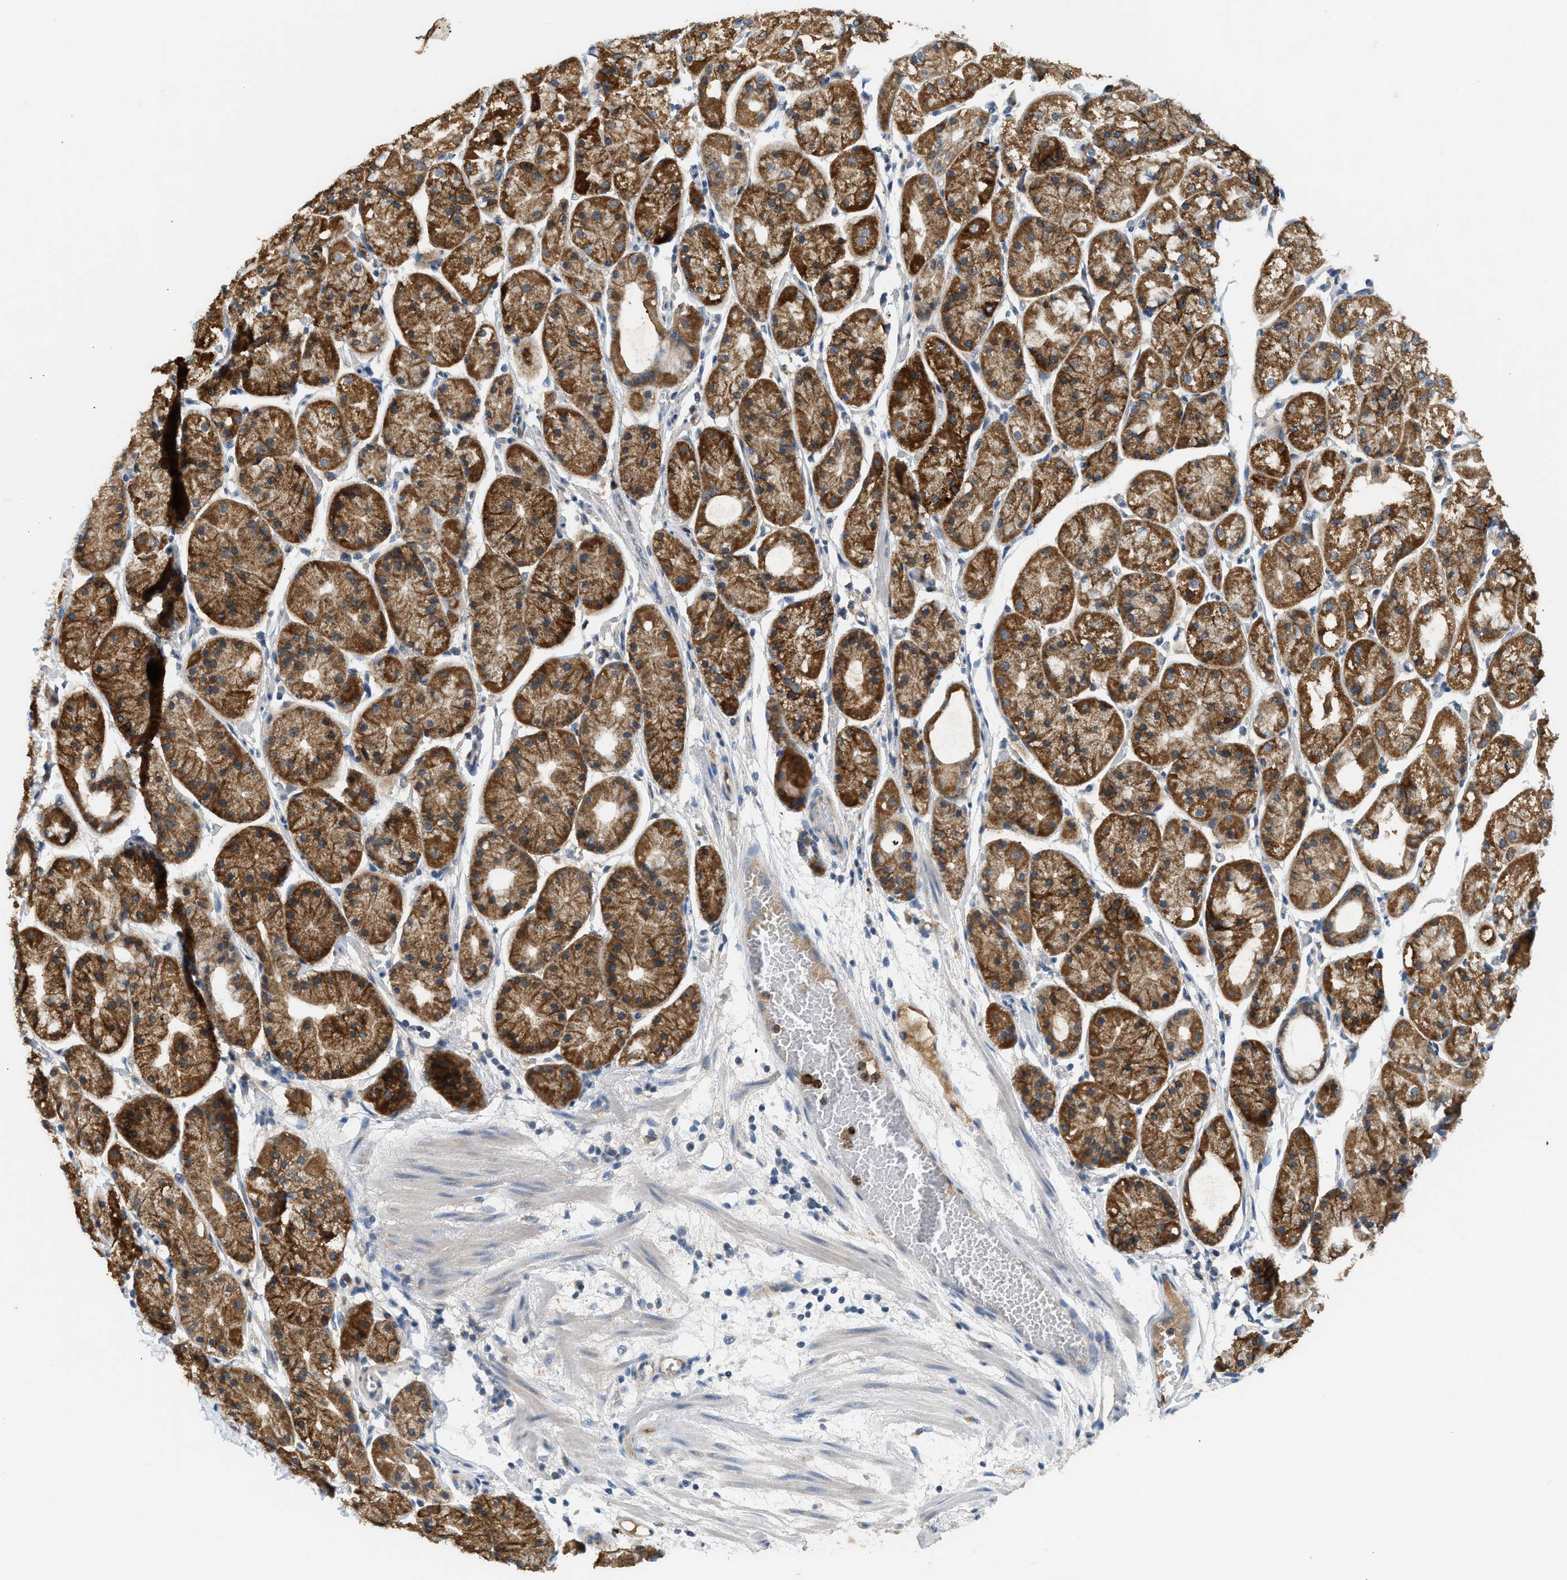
{"staining": {"intensity": "strong", "quantity": ">75%", "location": "cytoplasmic/membranous"}, "tissue": "stomach", "cell_type": "Glandular cells", "image_type": "normal", "snomed": [{"axis": "morphology", "description": "Normal tissue, NOS"}, {"axis": "topography", "description": "Stomach, upper"}], "caption": "An immunohistochemistry image of normal tissue is shown. Protein staining in brown highlights strong cytoplasmic/membranous positivity in stomach within glandular cells.", "gene": "RHBDF2", "patient": {"sex": "male", "age": 72}}